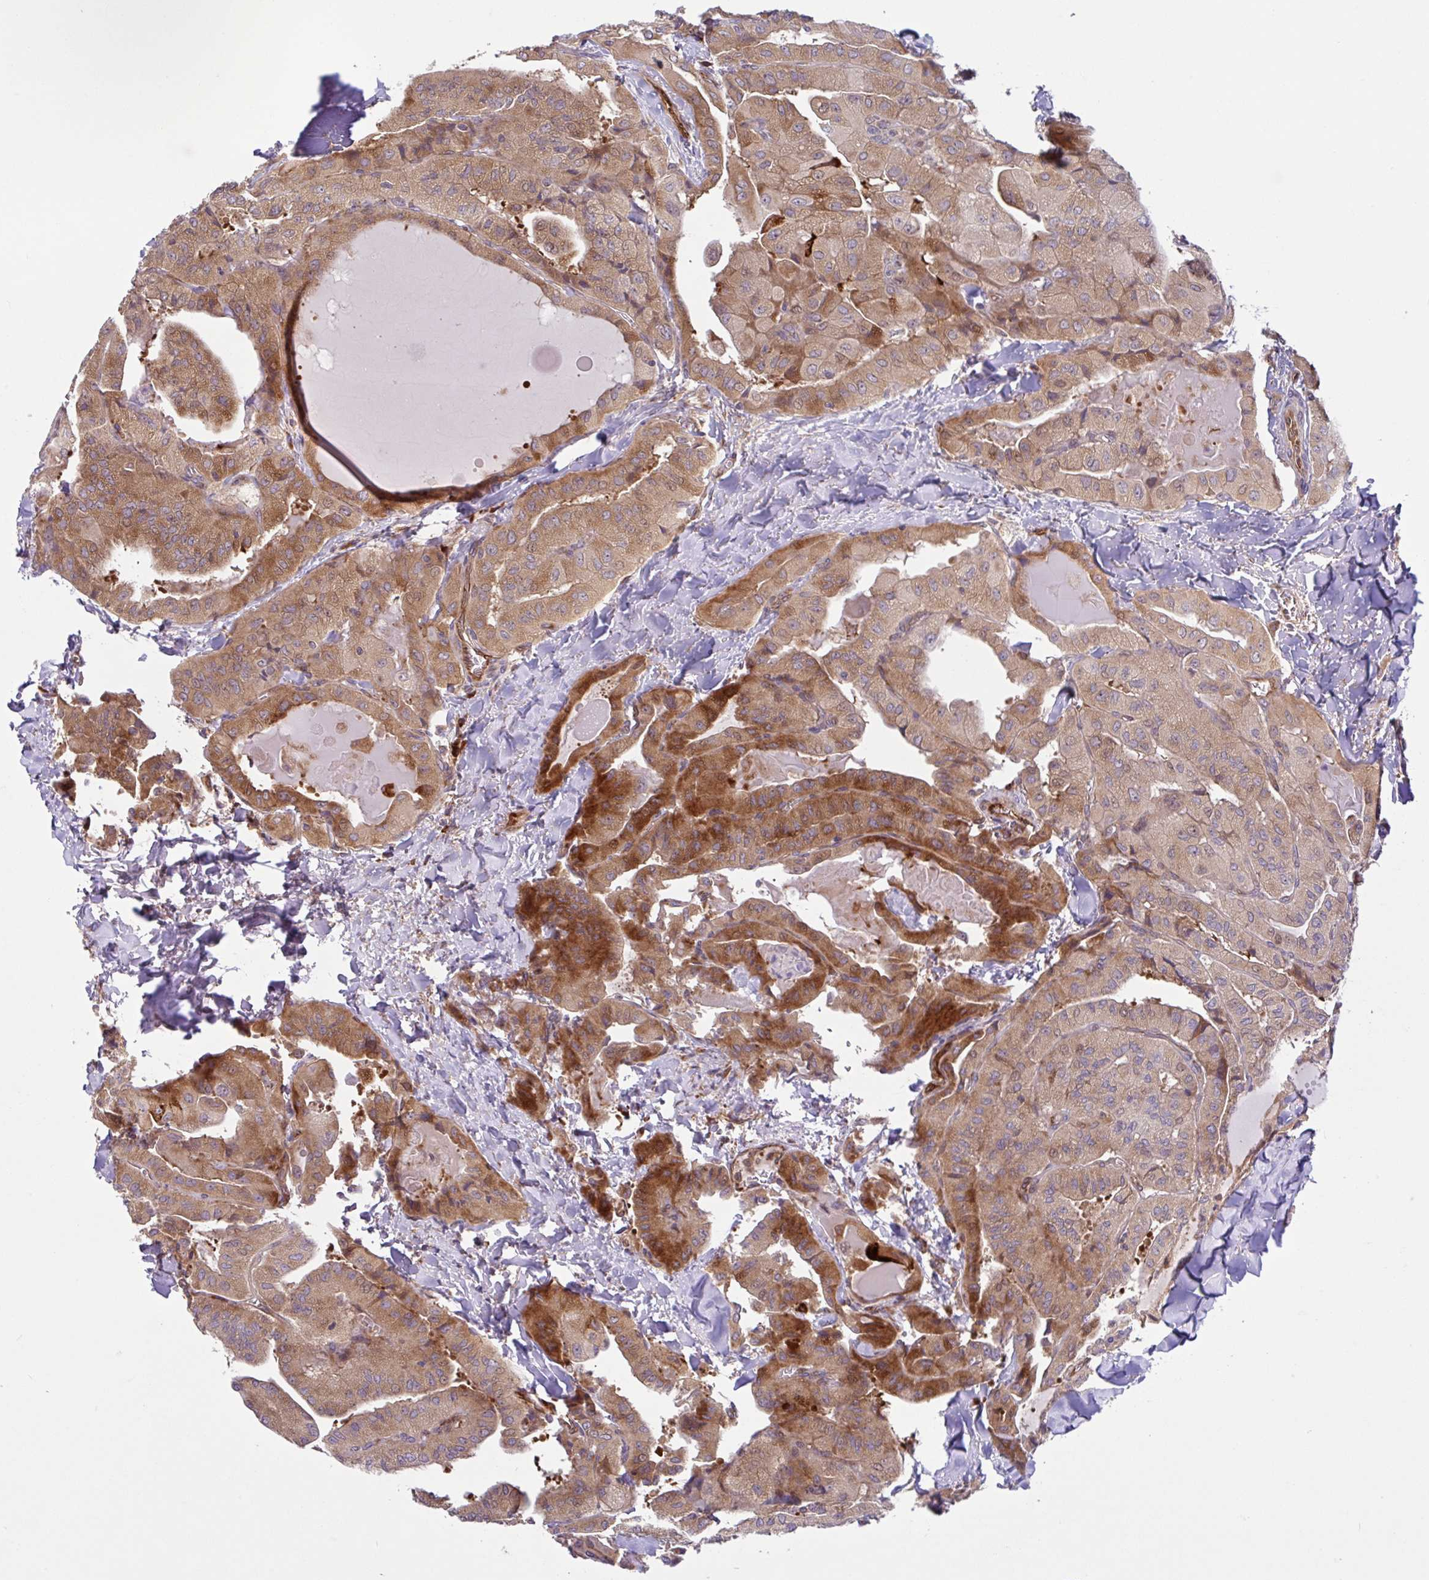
{"staining": {"intensity": "moderate", "quantity": "25%-75%", "location": "cytoplasmic/membranous"}, "tissue": "thyroid cancer", "cell_type": "Tumor cells", "image_type": "cancer", "snomed": [{"axis": "morphology", "description": "Normal tissue, NOS"}, {"axis": "morphology", "description": "Papillary adenocarcinoma, NOS"}, {"axis": "topography", "description": "Thyroid gland"}], "caption": "Immunohistochemistry image of human papillary adenocarcinoma (thyroid) stained for a protein (brown), which shows medium levels of moderate cytoplasmic/membranous positivity in approximately 25%-75% of tumor cells.", "gene": "NTPCR", "patient": {"sex": "female", "age": 59}}